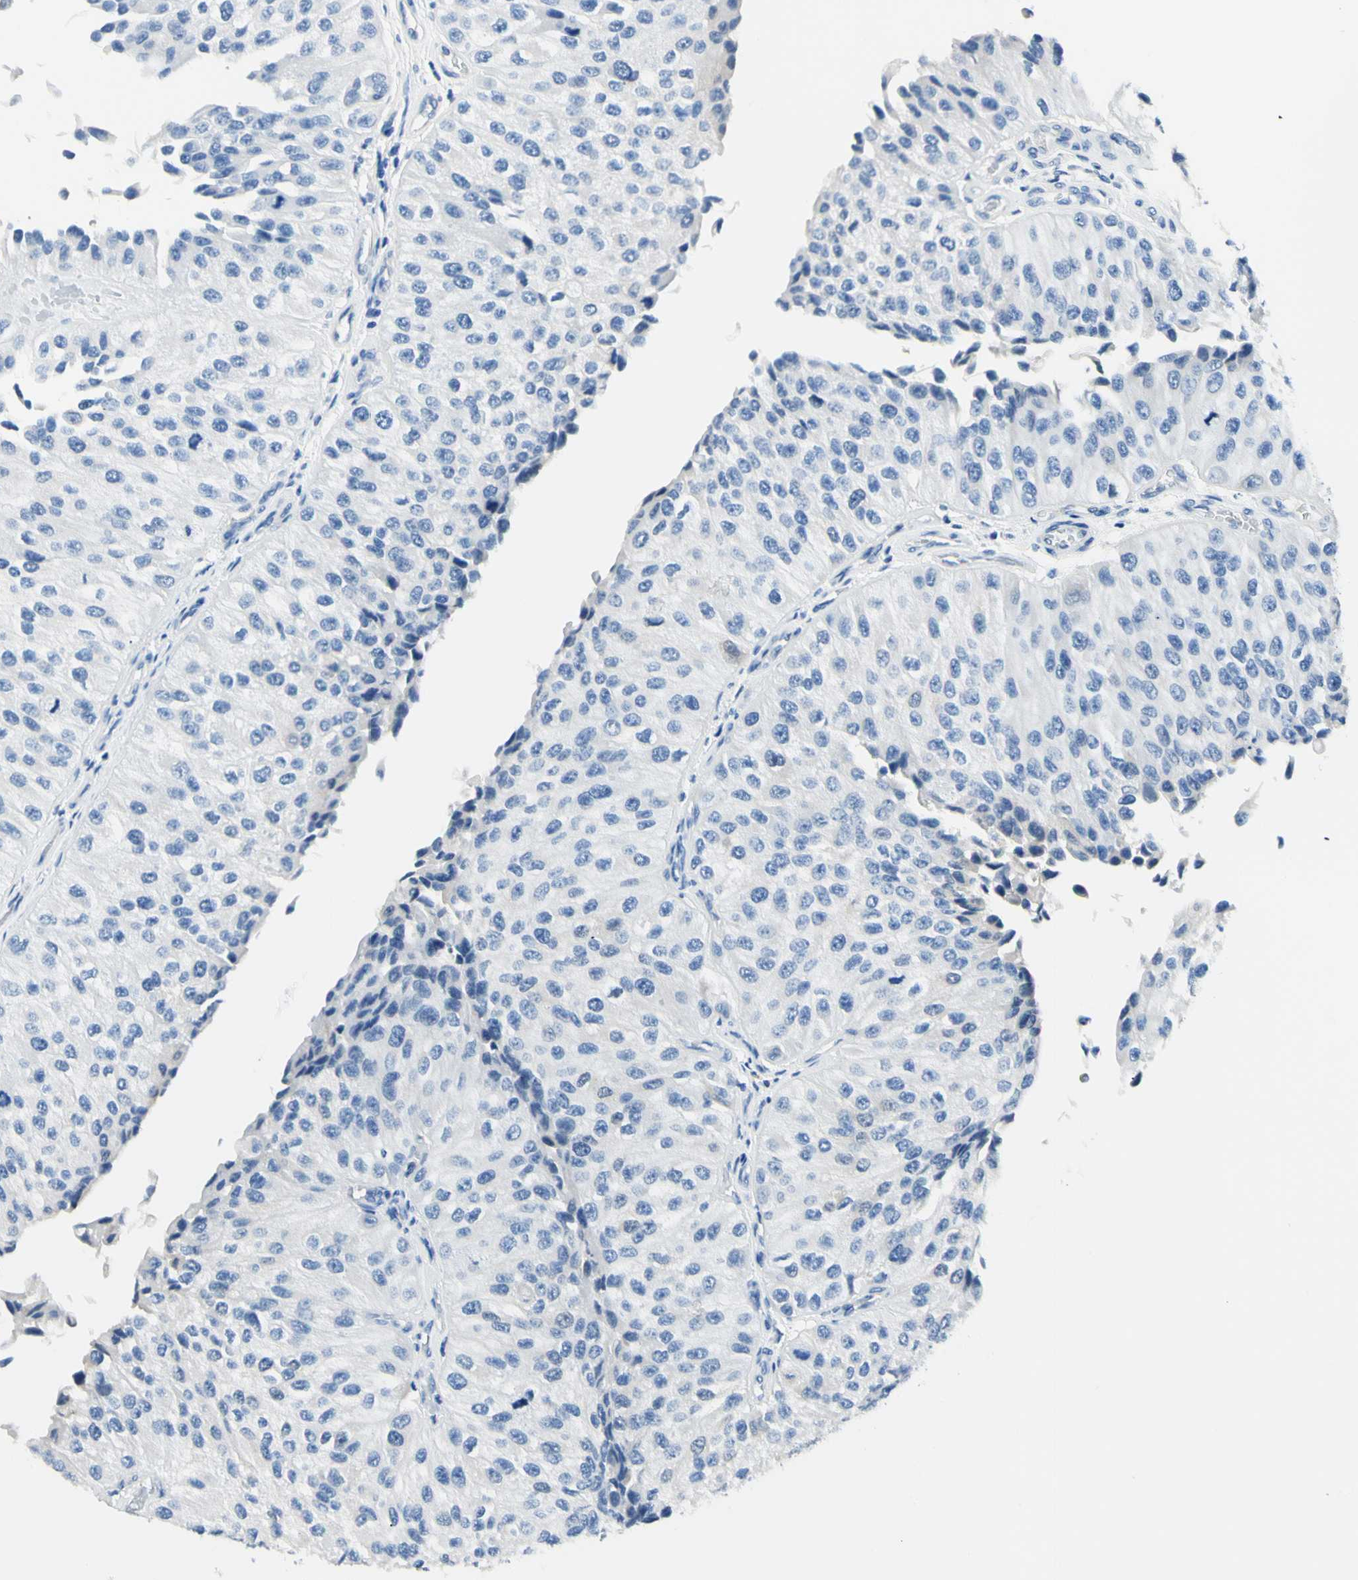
{"staining": {"intensity": "negative", "quantity": "none", "location": "none"}, "tissue": "urothelial cancer", "cell_type": "Tumor cells", "image_type": "cancer", "snomed": [{"axis": "morphology", "description": "Urothelial carcinoma, High grade"}, {"axis": "topography", "description": "Kidney"}, {"axis": "topography", "description": "Urinary bladder"}], "caption": "High-grade urothelial carcinoma stained for a protein using IHC displays no expression tumor cells.", "gene": "HPCA", "patient": {"sex": "male", "age": 77}}